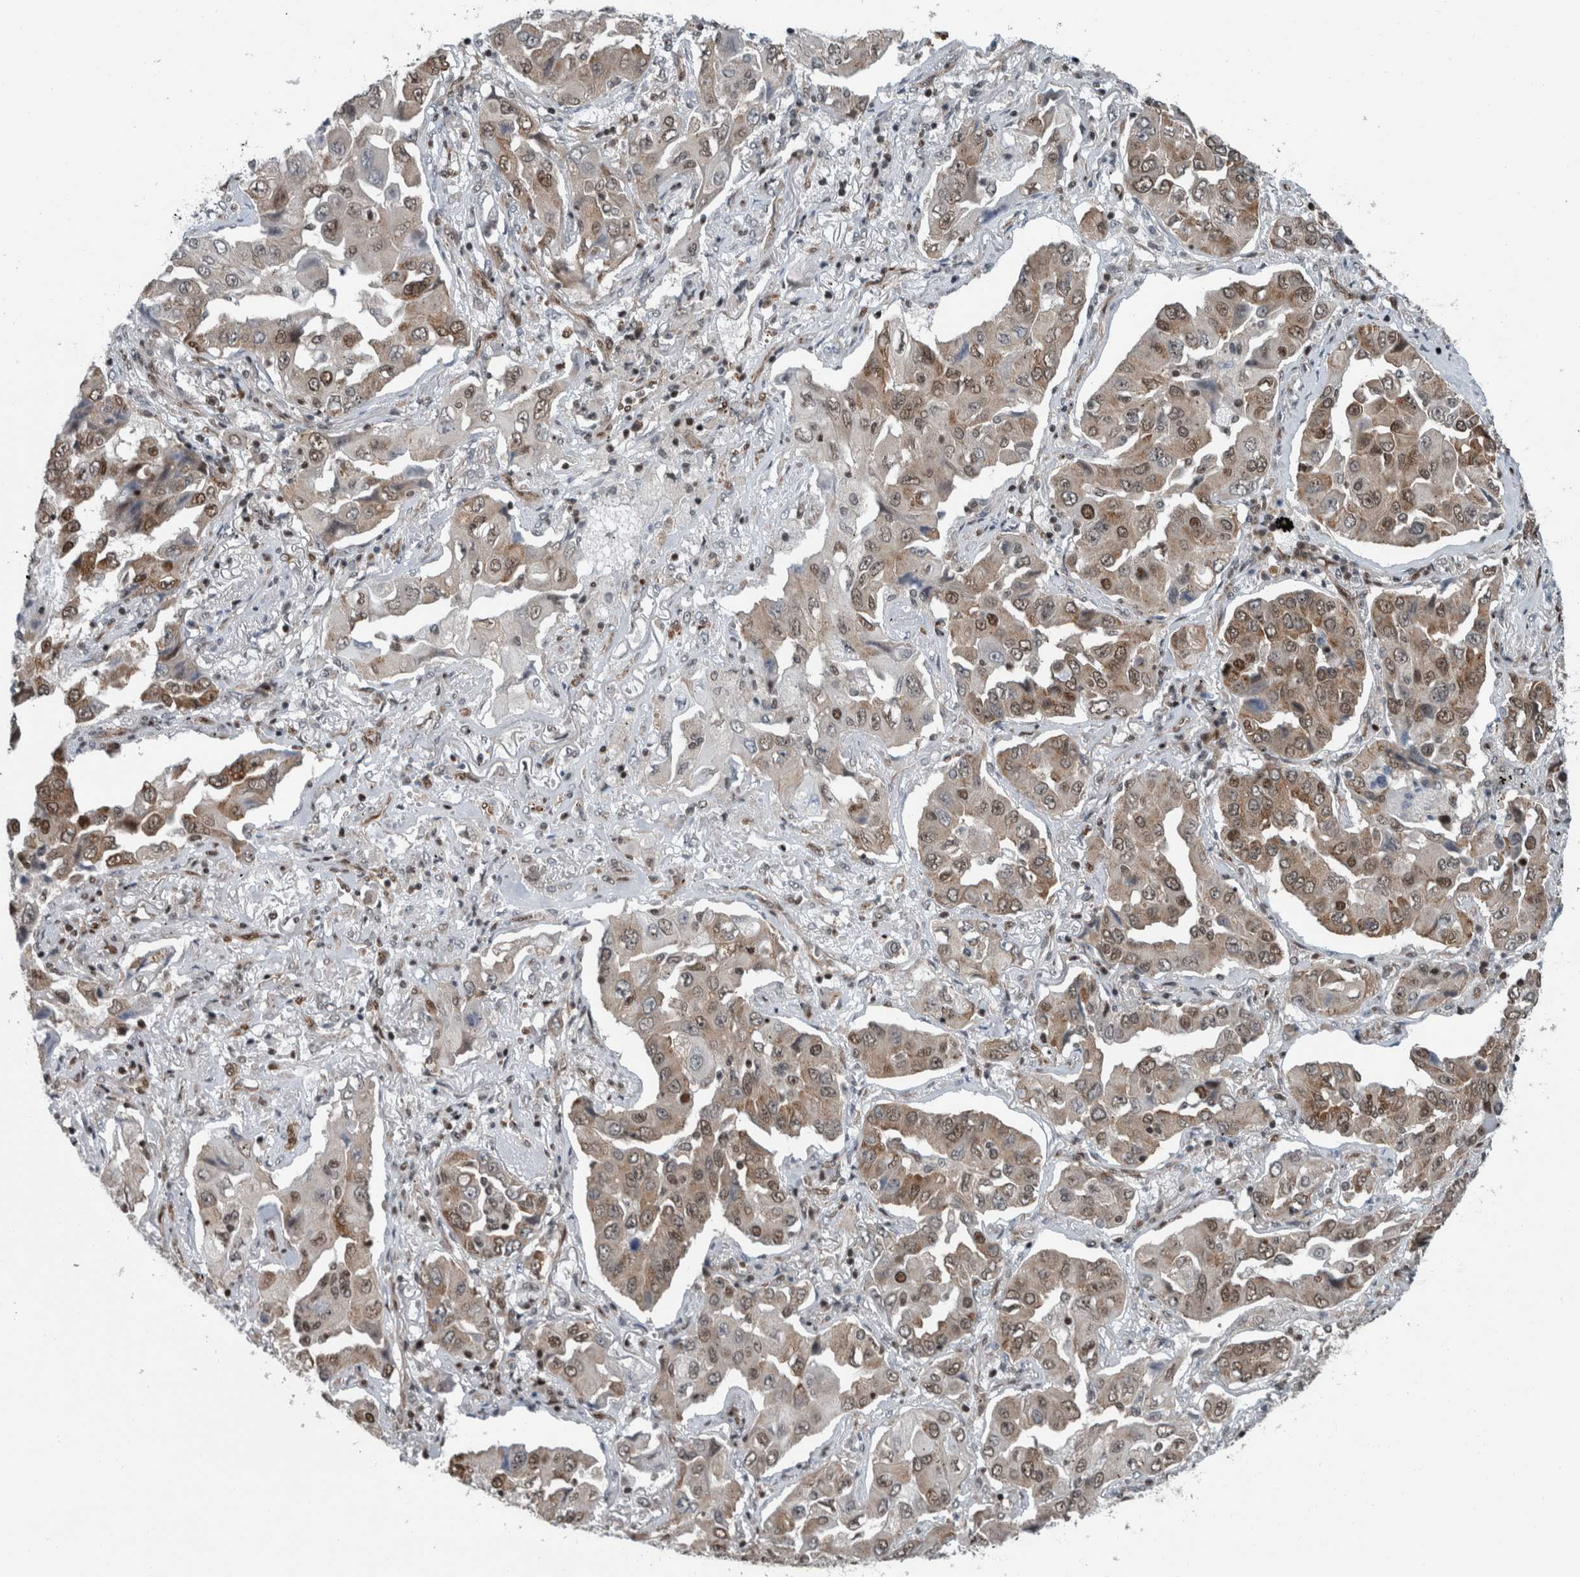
{"staining": {"intensity": "moderate", "quantity": ">75%", "location": "cytoplasmic/membranous,nuclear"}, "tissue": "lung cancer", "cell_type": "Tumor cells", "image_type": "cancer", "snomed": [{"axis": "morphology", "description": "Adenocarcinoma, NOS"}, {"axis": "topography", "description": "Lung"}], "caption": "About >75% of tumor cells in lung adenocarcinoma display moderate cytoplasmic/membranous and nuclear protein expression as visualized by brown immunohistochemical staining.", "gene": "DNMT3A", "patient": {"sex": "female", "age": 65}}